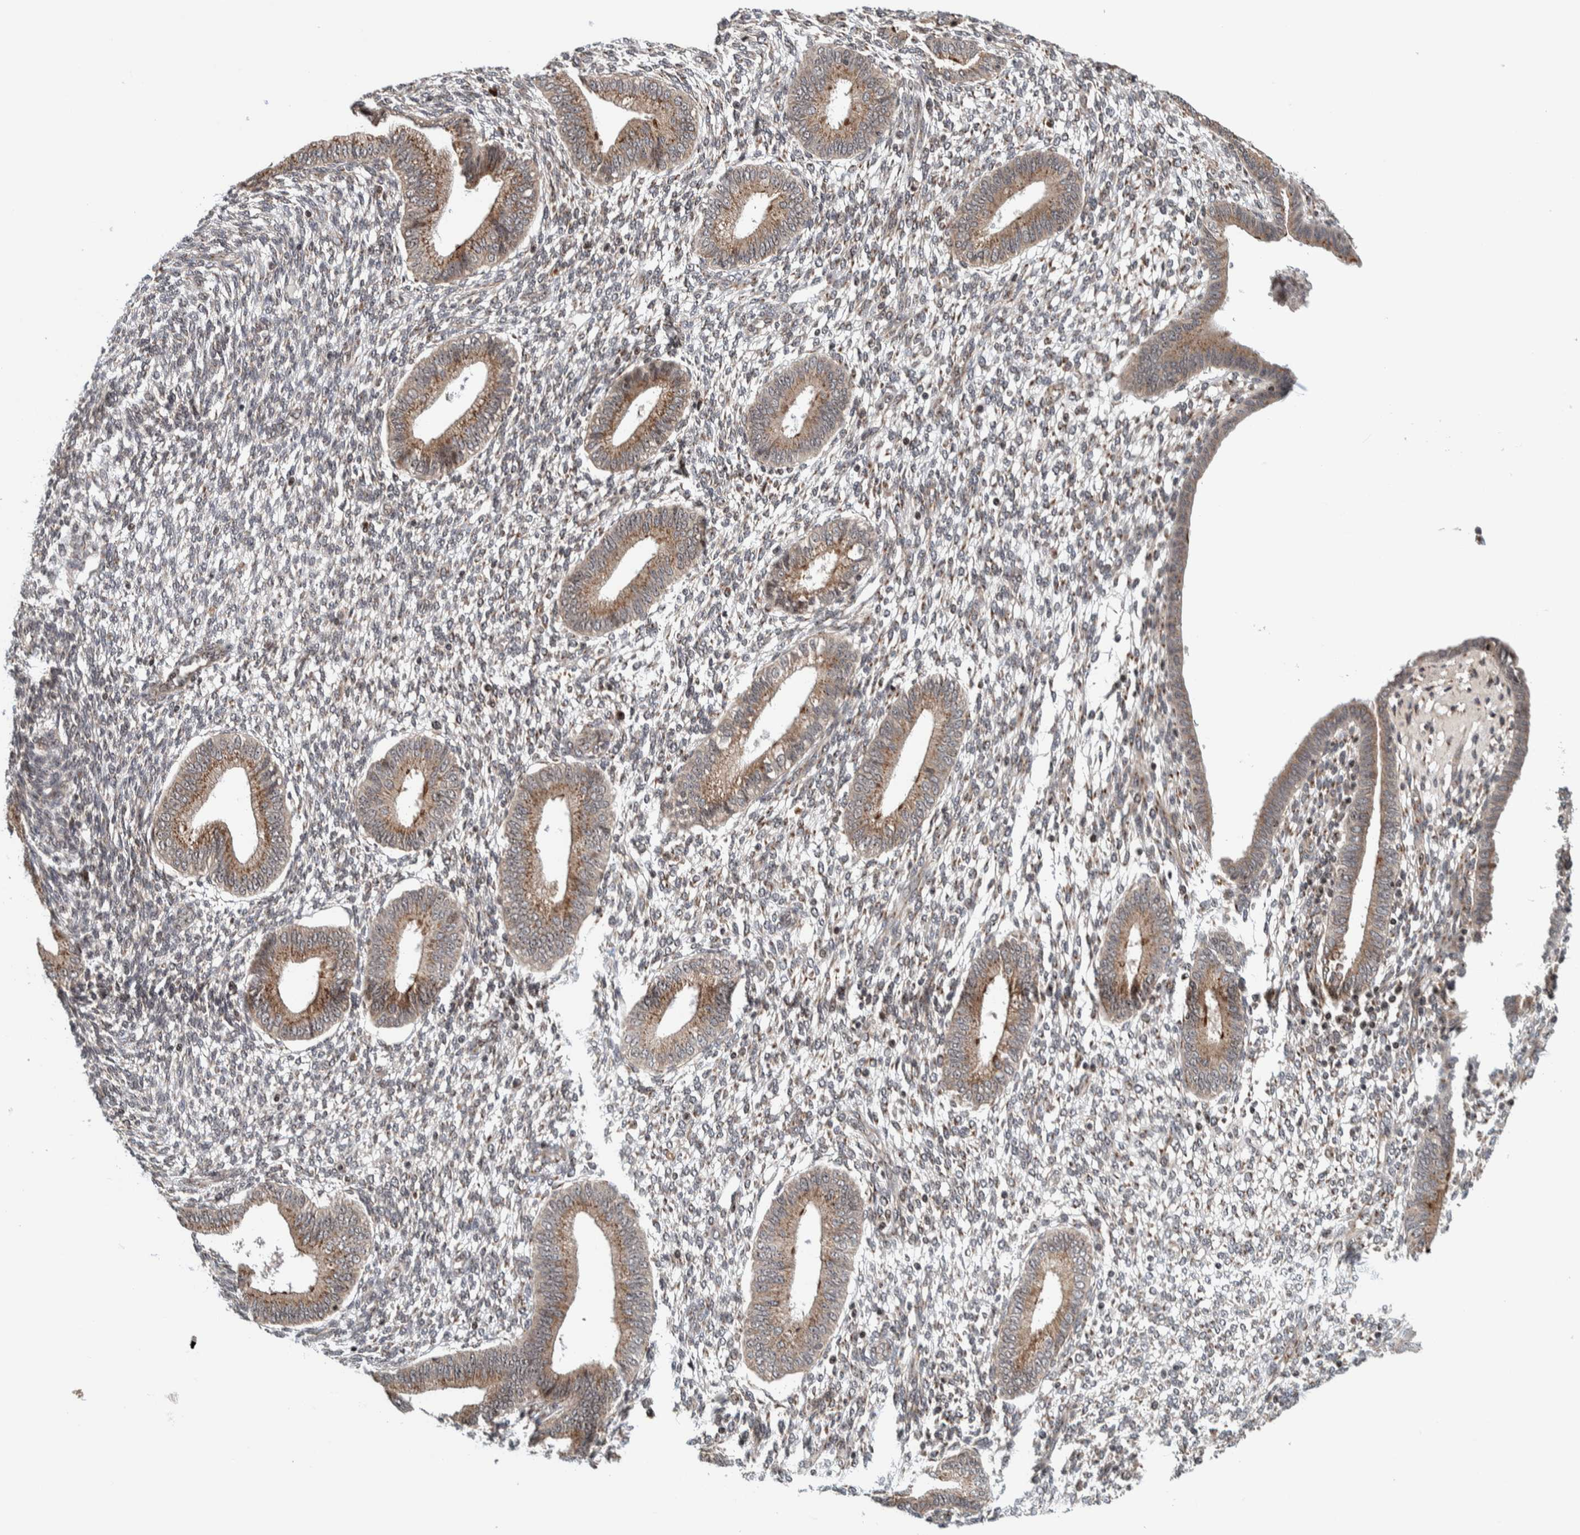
{"staining": {"intensity": "weak", "quantity": ">75%", "location": "cytoplasmic/membranous,nuclear"}, "tissue": "endometrium", "cell_type": "Cells in endometrial stroma", "image_type": "normal", "snomed": [{"axis": "morphology", "description": "Normal tissue, NOS"}, {"axis": "topography", "description": "Endometrium"}], "caption": "Immunohistochemical staining of normal human endometrium shows >75% levels of weak cytoplasmic/membranous,nuclear protein positivity in approximately >75% of cells in endometrial stroma. The staining was performed using DAB, with brown indicating positive protein expression. Nuclei are stained blue with hematoxylin.", "gene": "CCDC182", "patient": {"sex": "female", "age": 46}}